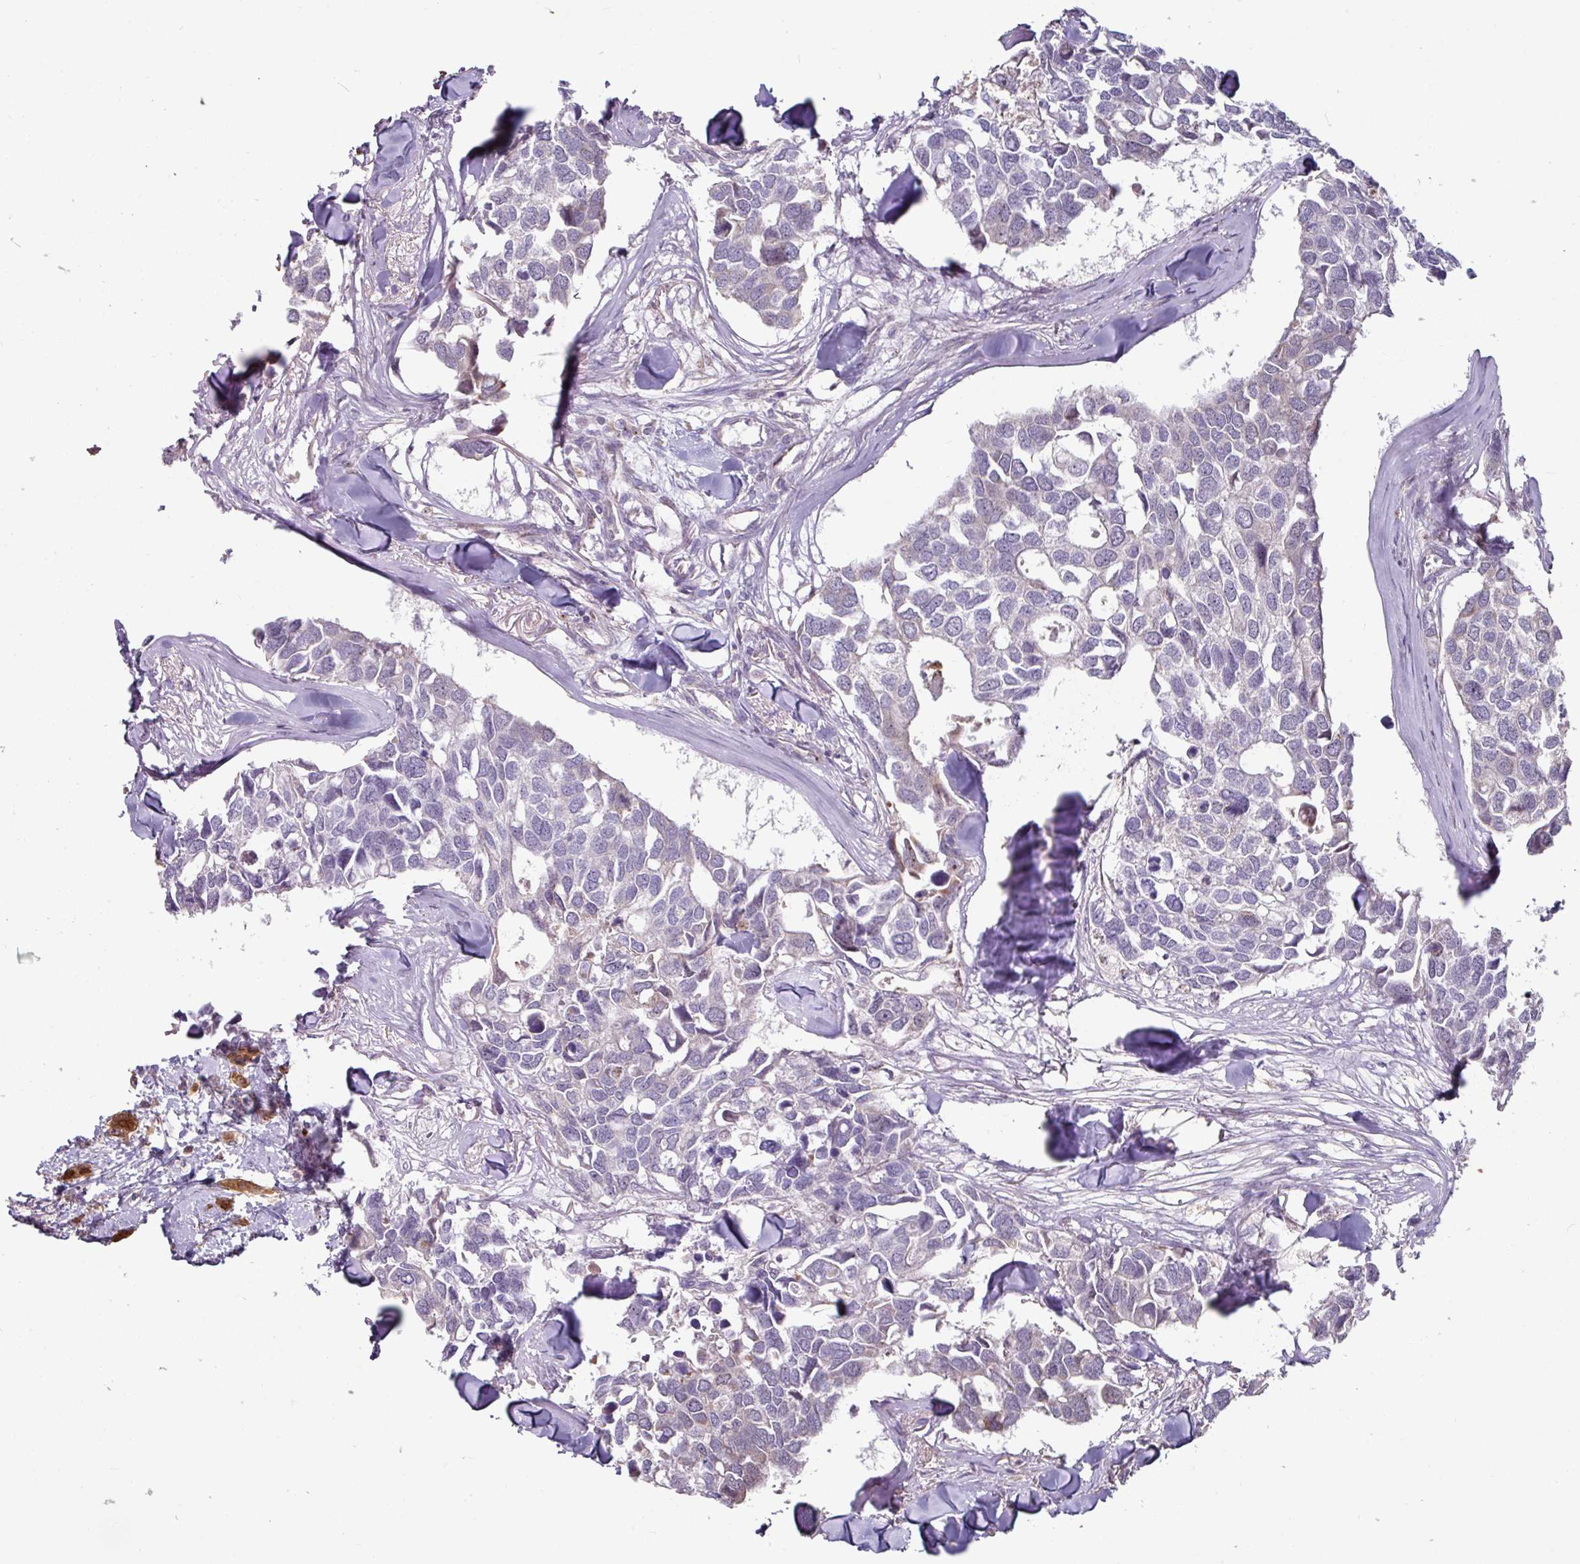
{"staining": {"intensity": "negative", "quantity": "none", "location": "none"}, "tissue": "breast cancer", "cell_type": "Tumor cells", "image_type": "cancer", "snomed": [{"axis": "morphology", "description": "Duct carcinoma"}, {"axis": "topography", "description": "Breast"}], "caption": "Infiltrating ductal carcinoma (breast) was stained to show a protein in brown. There is no significant staining in tumor cells.", "gene": "OR2D3", "patient": {"sex": "female", "age": 83}}